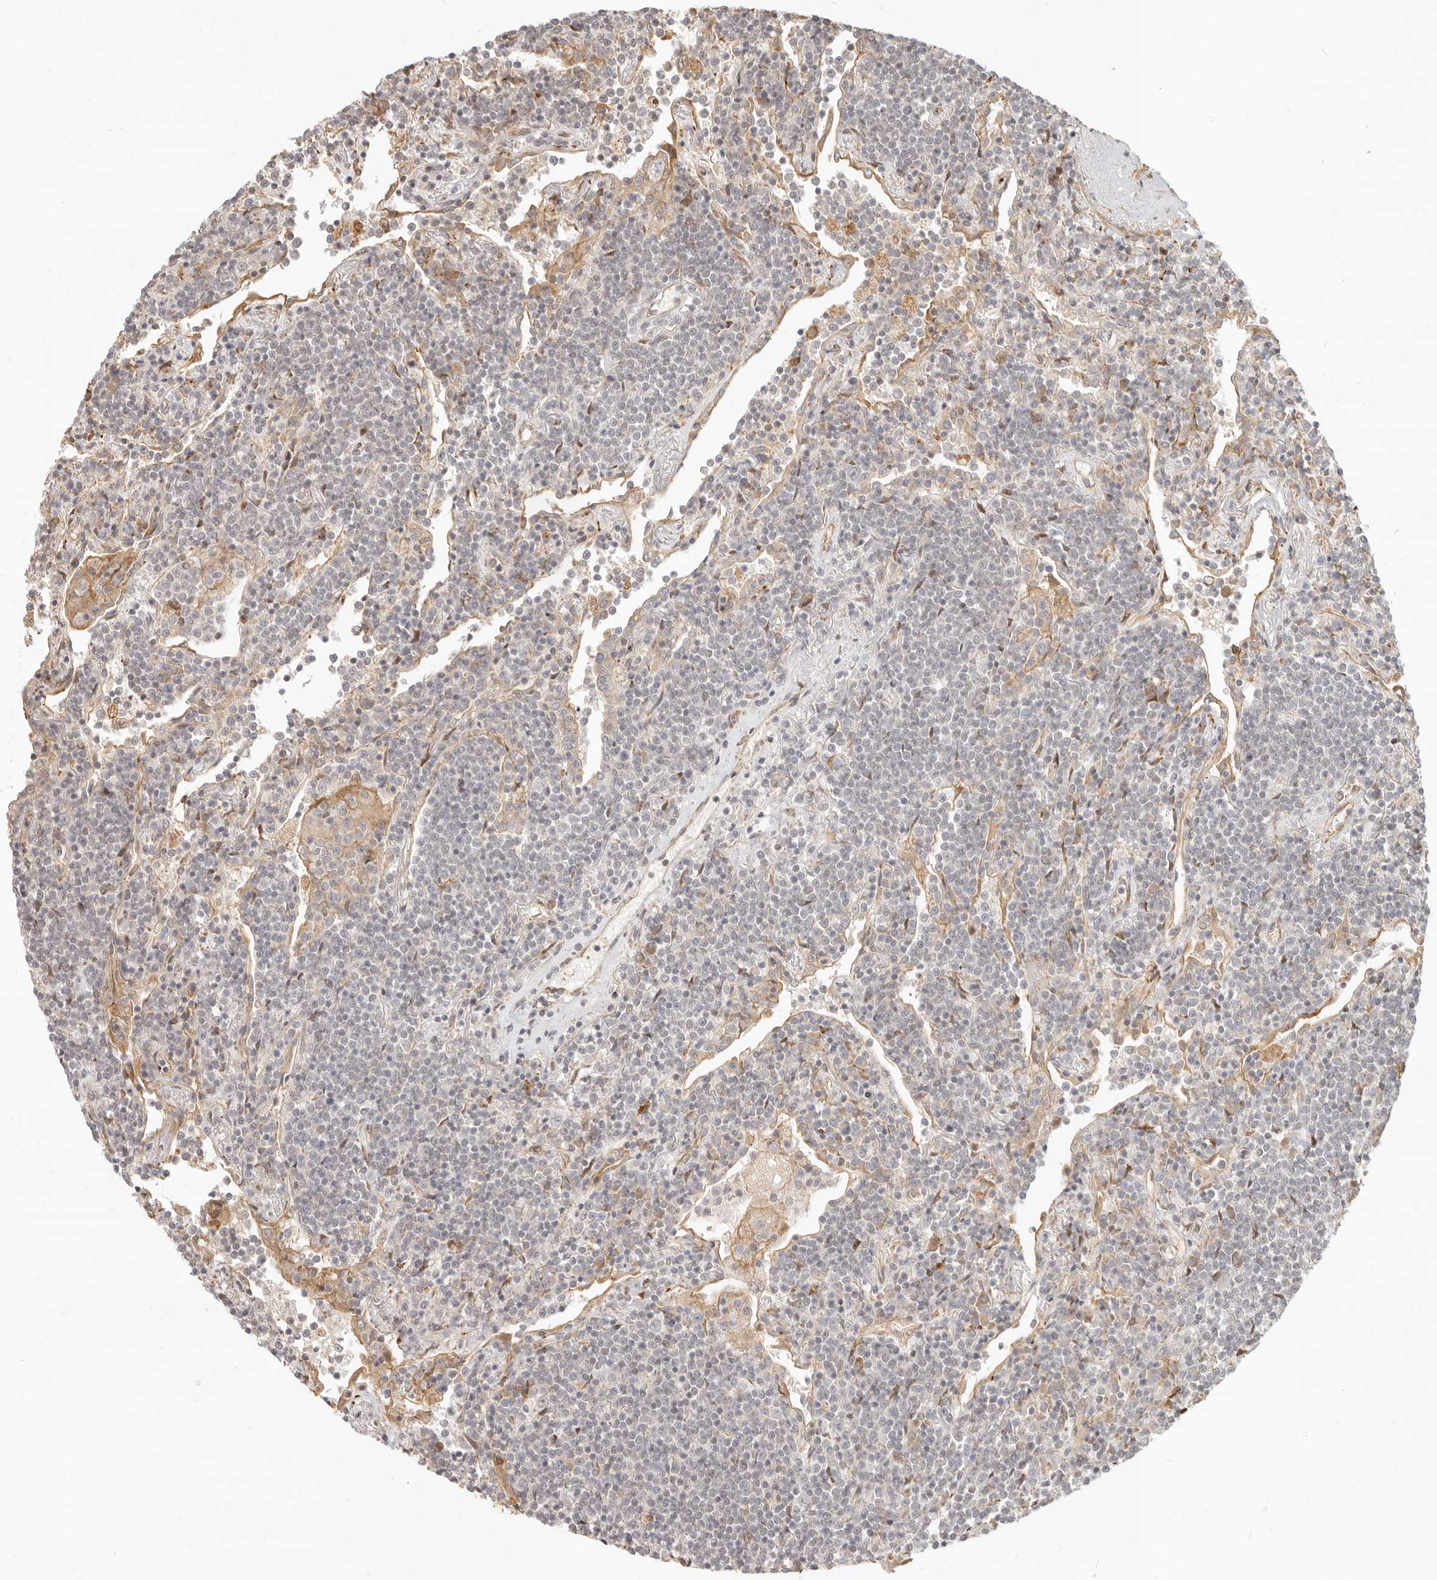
{"staining": {"intensity": "negative", "quantity": "none", "location": "none"}, "tissue": "lymphoma", "cell_type": "Tumor cells", "image_type": "cancer", "snomed": [{"axis": "morphology", "description": "Malignant lymphoma, non-Hodgkin's type, Low grade"}, {"axis": "topography", "description": "Lung"}], "caption": "Micrograph shows no protein positivity in tumor cells of low-grade malignant lymphoma, non-Hodgkin's type tissue. (DAB (3,3'-diaminobenzidine) immunohistochemistry (IHC) visualized using brightfield microscopy, high magnification).", "gene": "TUFT1", "patient": {"sex": "female", "age": 71}}